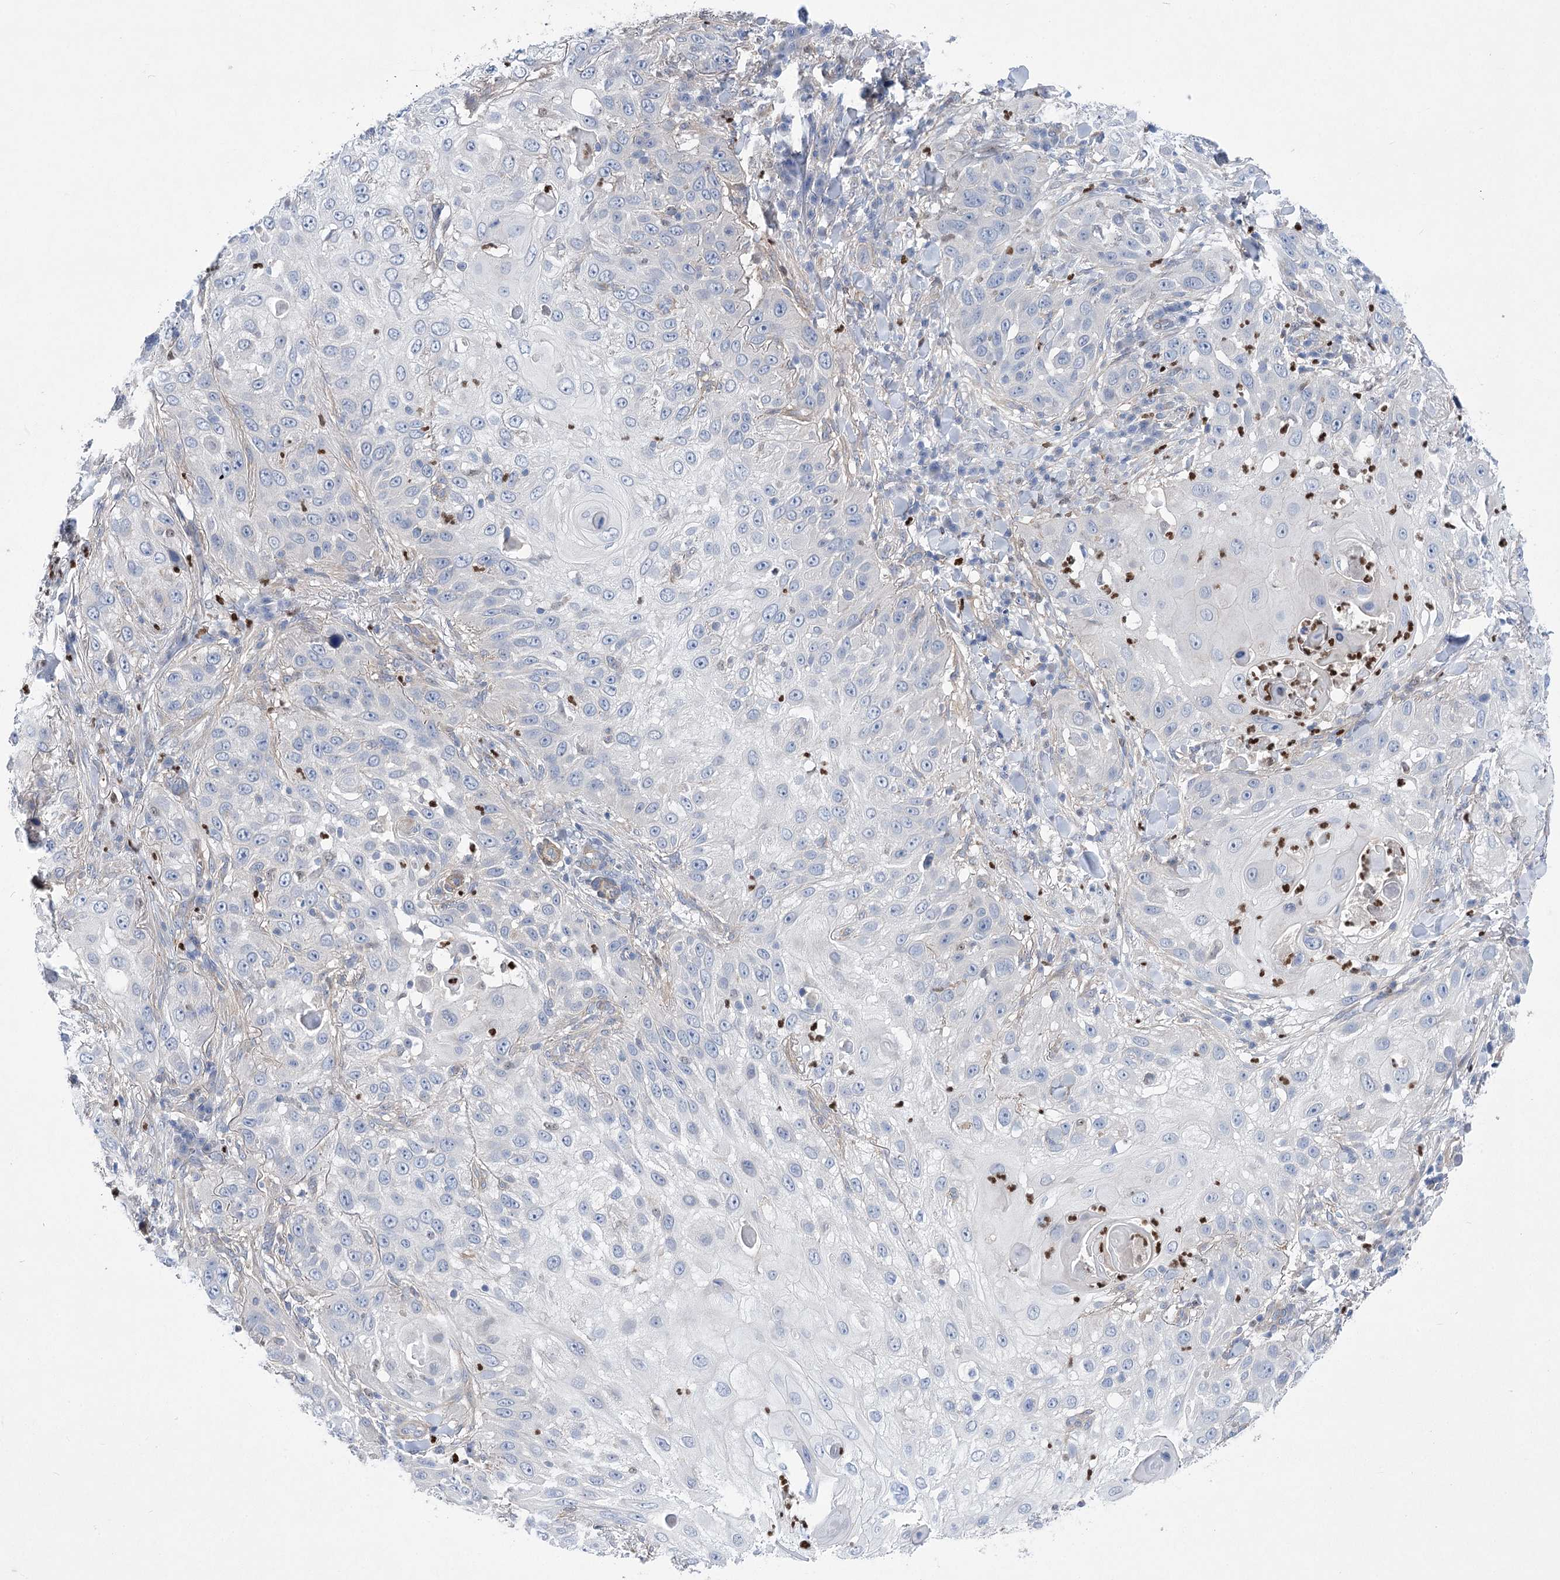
{"staining": {"intensity": "negative", "quantity": "none", "location": "none"}, "tissue": "skin cancer", "cell_type": "Tumor cells", "image_type": "cancer", "snomed": [{"axis": "morphology", "description": "Squamous cell carcinoma, NOS"}, {"axis": "topography", "description": "Skin"}], "caption": "The histopathology image demonstrates no staining of tumor cells in squamous cell carcinoma (skin).", "gene": "THAP6", "patient": {"sex": "female", "age": 44}}